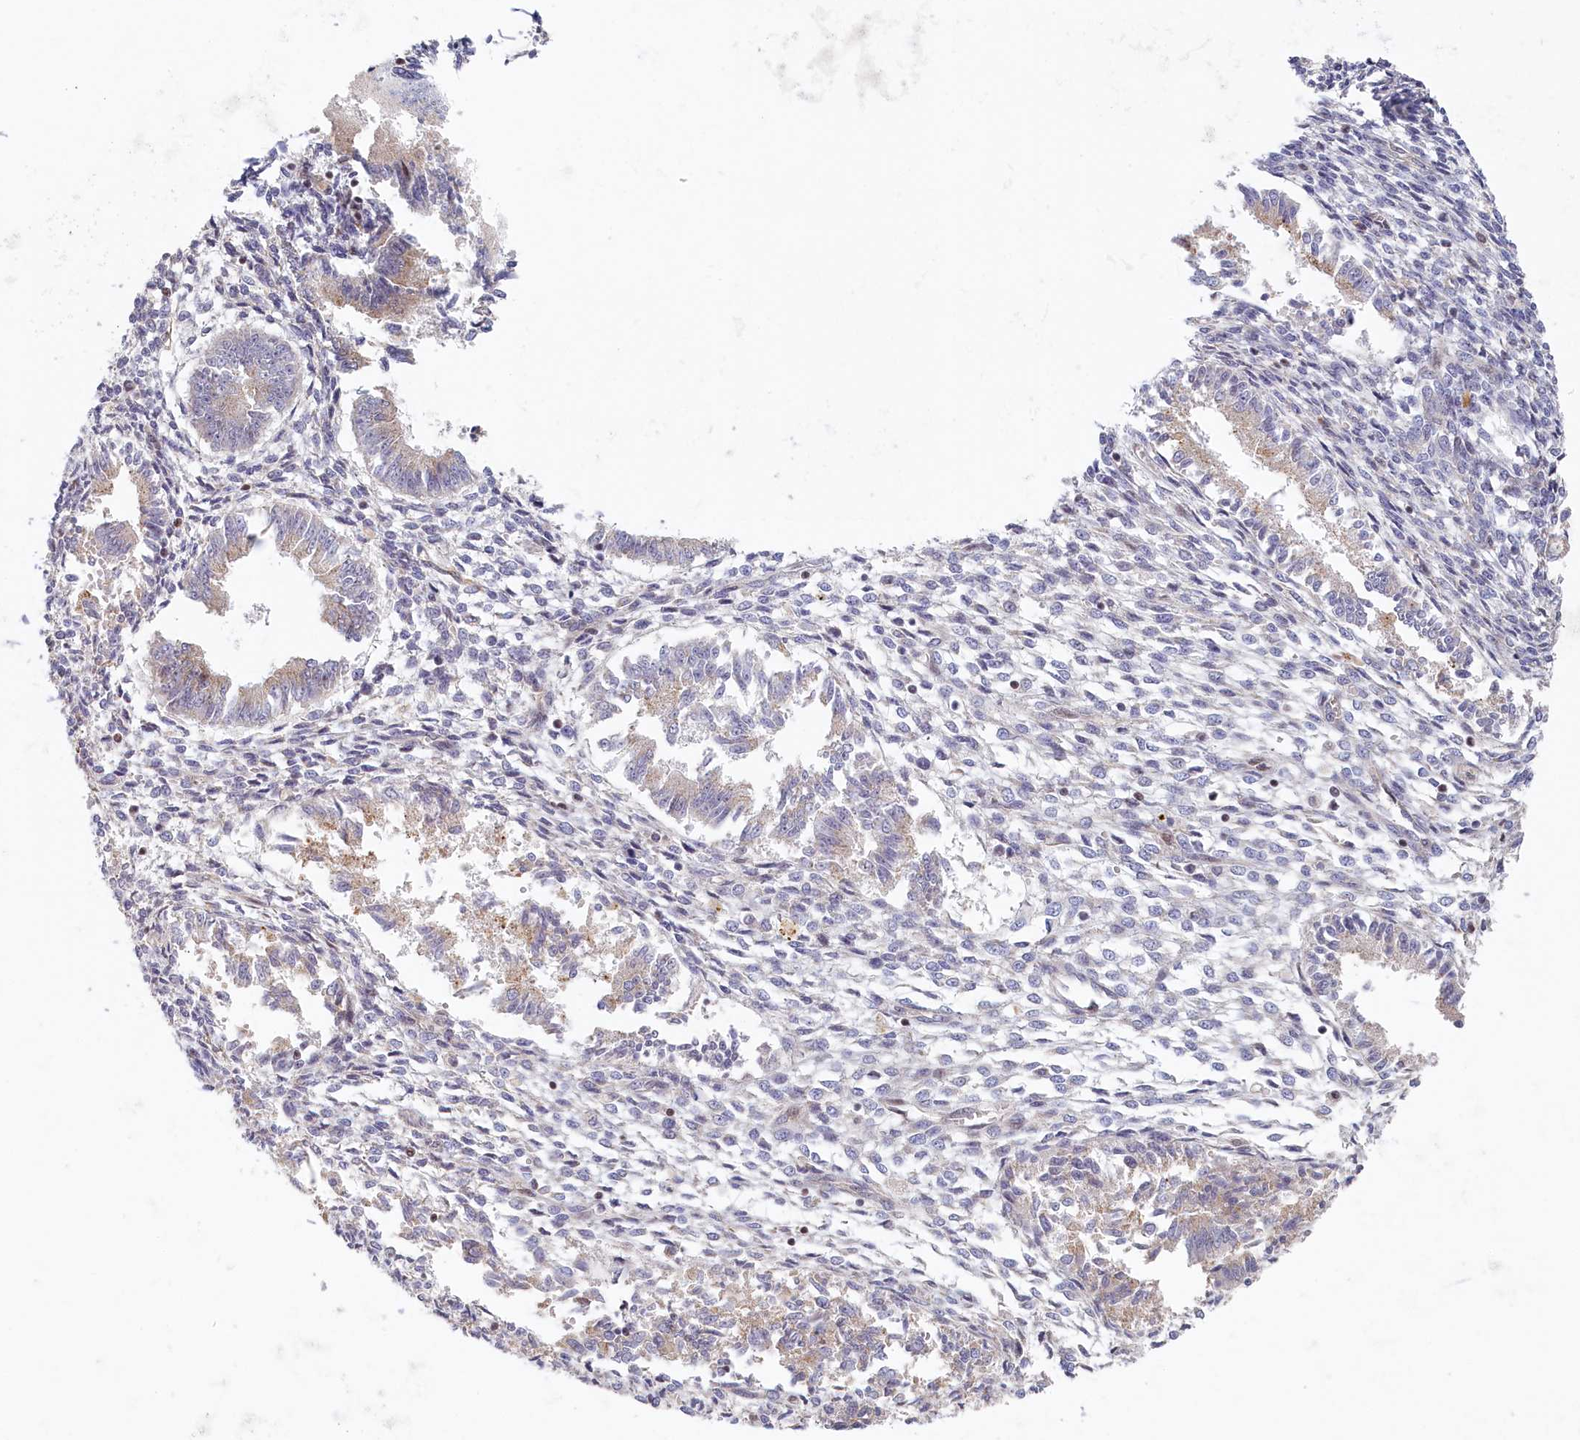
{"staining": {"intensity": "negative", "quantity": "none", "location": "none"}, "tissue": "endometrium", "cell_type": "Cells in endometrial stroma", "image_type": "normal", "snomed": [{"axis": "morphology", "description": "Normal tissue, NOS"}, {"axis": "topography", "description": "Uterus"}, {"axis": "topography", "description": "Endometrium"}], "caption": "DAB (3,3'-diaminobenzidine) immunohistochemical staining of normal human endometrium reveals no significant expression in cells in endometrial stroma.", "gene": "INTS4", "patient": {"sex": "female", "age": 48}}